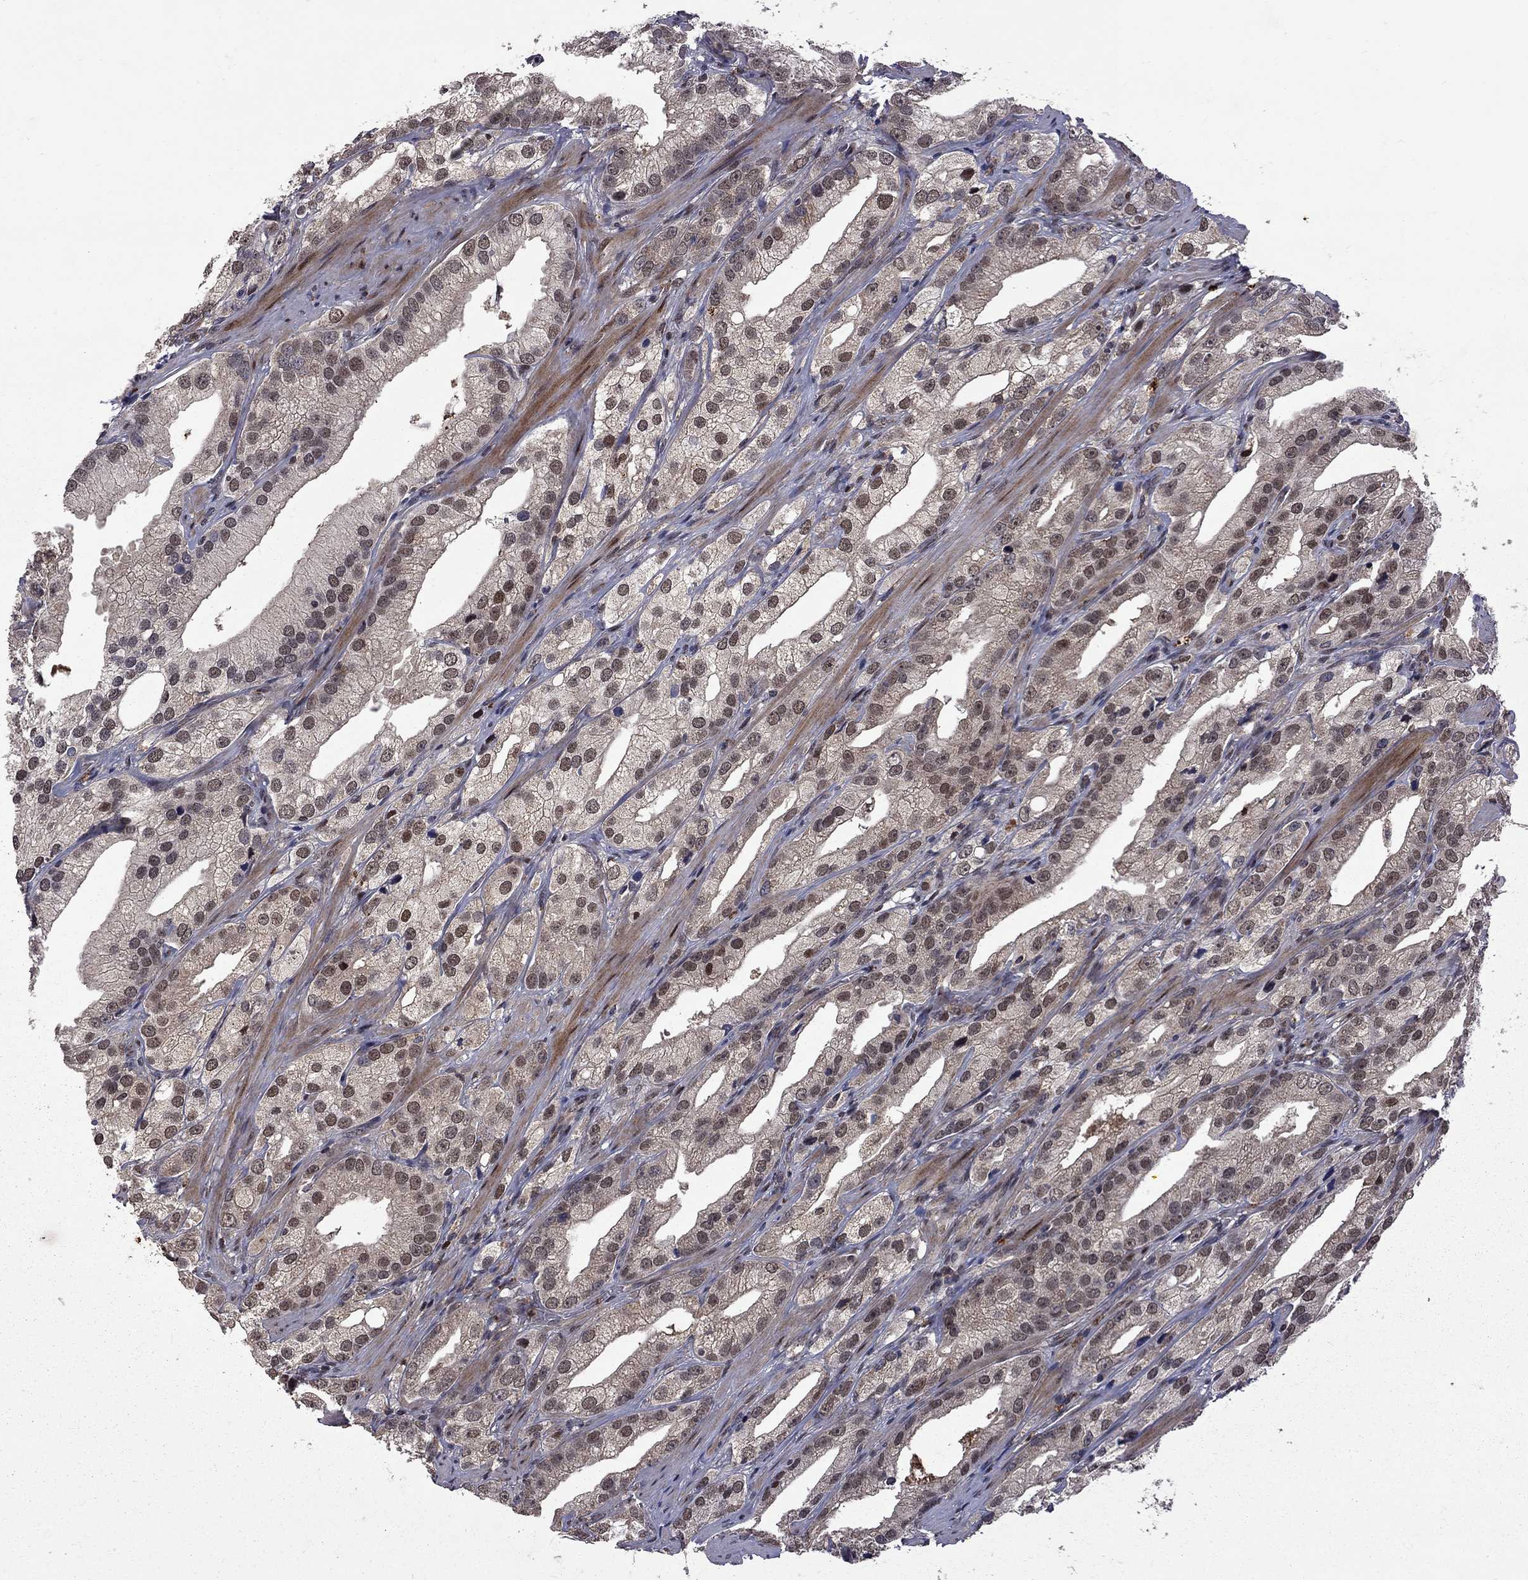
{"staining": {"intensity": "weak", "quantity": "25%-75%", "location": "cytoplasmic/membranous,nuclear"}, "tissue": "prostate cancer", "cell_type": "Tumor cells", "image_type": "cancer", "snomed": [{"axis": "morphology", "description": "Adenocarcinoma, High grade"}, {"axis": "topography", "description": "Prostate and seminal vesicle, NOS"}], "caption": "Prostate adenocarcinoma (high-grade) stained for a protein displays weak cytoplasmic/membranous and nuclear positivity in tumor cells.", "gene": "IPP", "patient": {"sex": "male", "age": 62}}